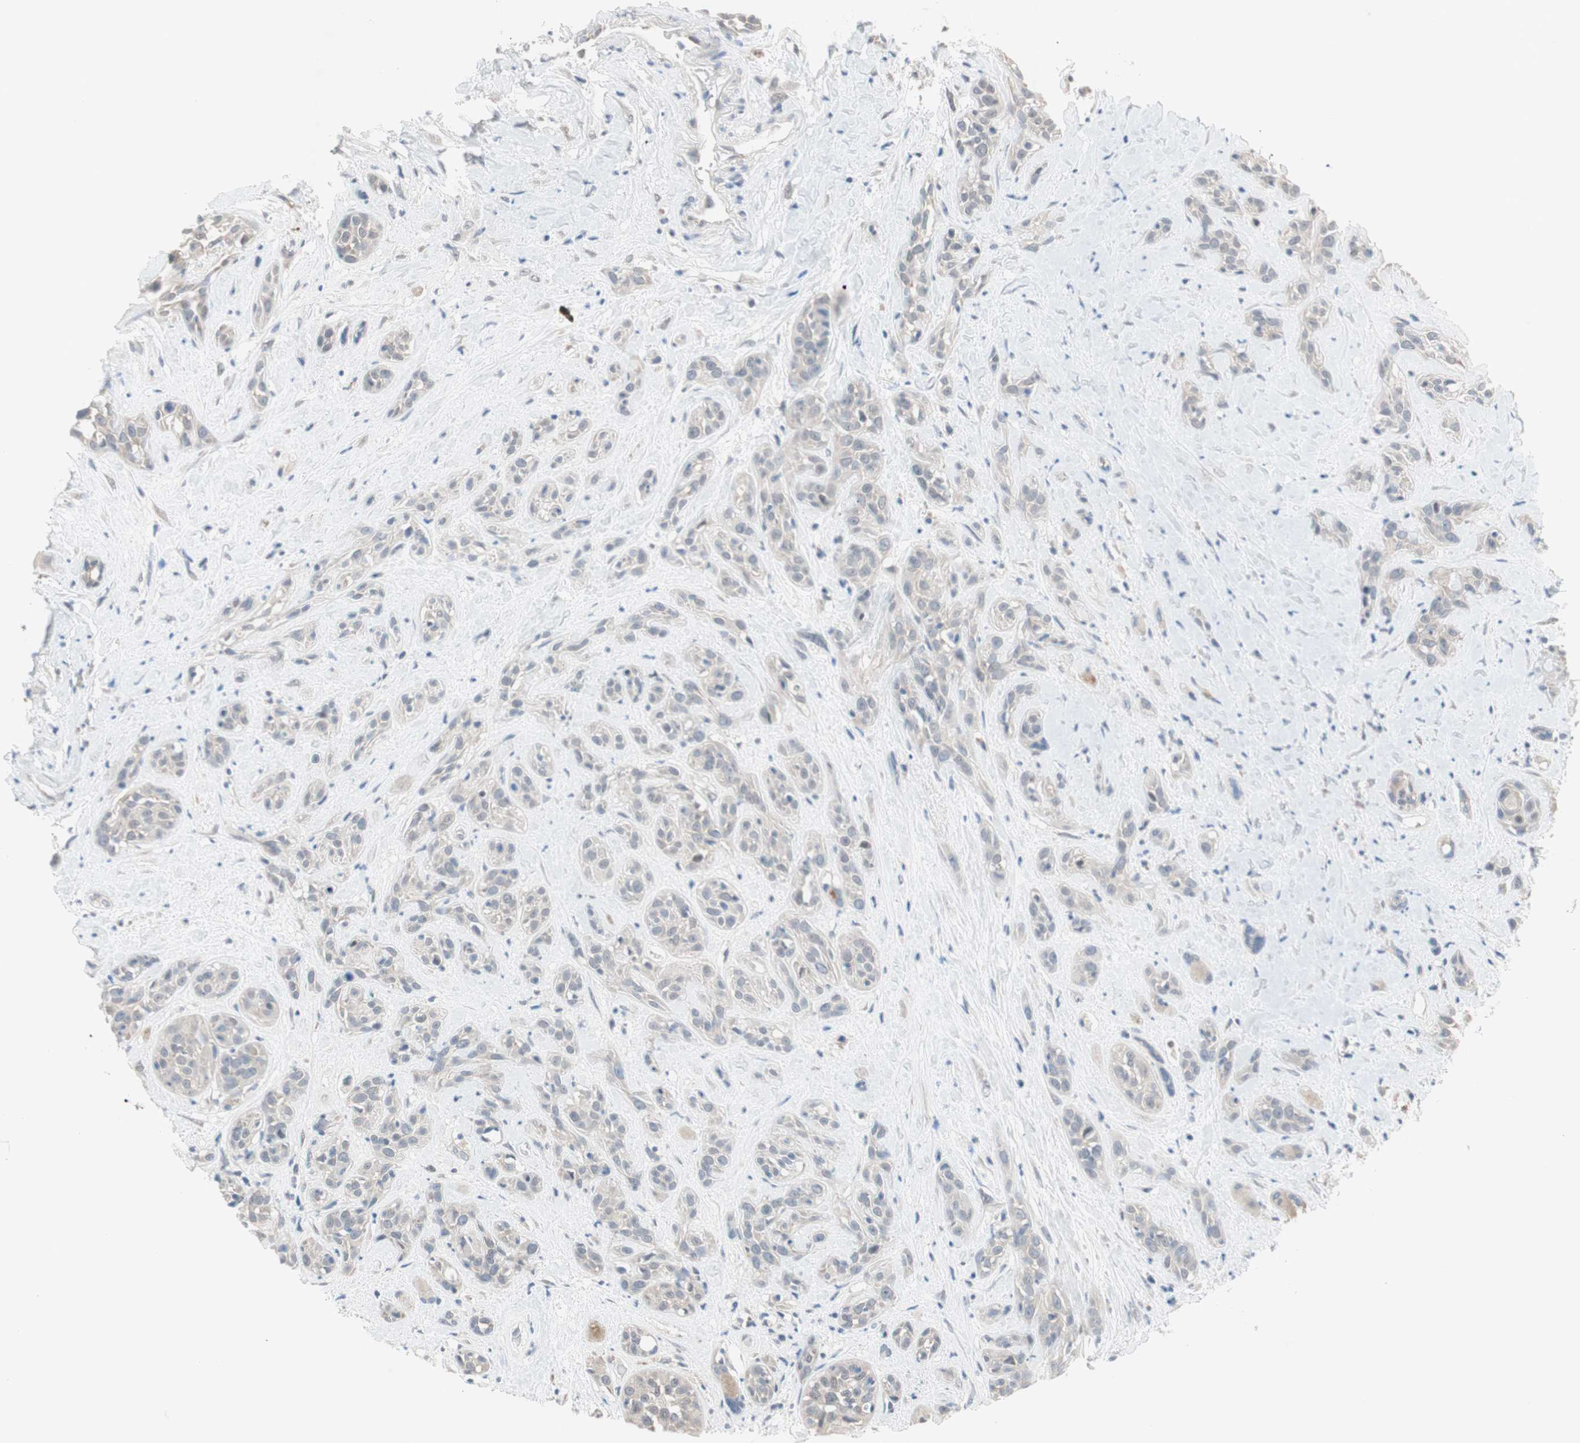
{"staining": {"intensity": "negative", "quantity": "none", "location": "none"}, "tissue": "head and neck cancer", "cell_type": "Tumor cells", "image_type": "cancer", "snomed": [{"axis": "morphology", "description": "Squamous cell carcinoma, NOS"}, {"axis": "topography", "description": "Head-Neck"}], "caption": "Squamous cell carcinoma (head and neck) was stained to show a protein in brown. There is no significant positivity in tumor cells.", "gene": "GRHL1", "patient": {"sex": "male", "age": 62}}